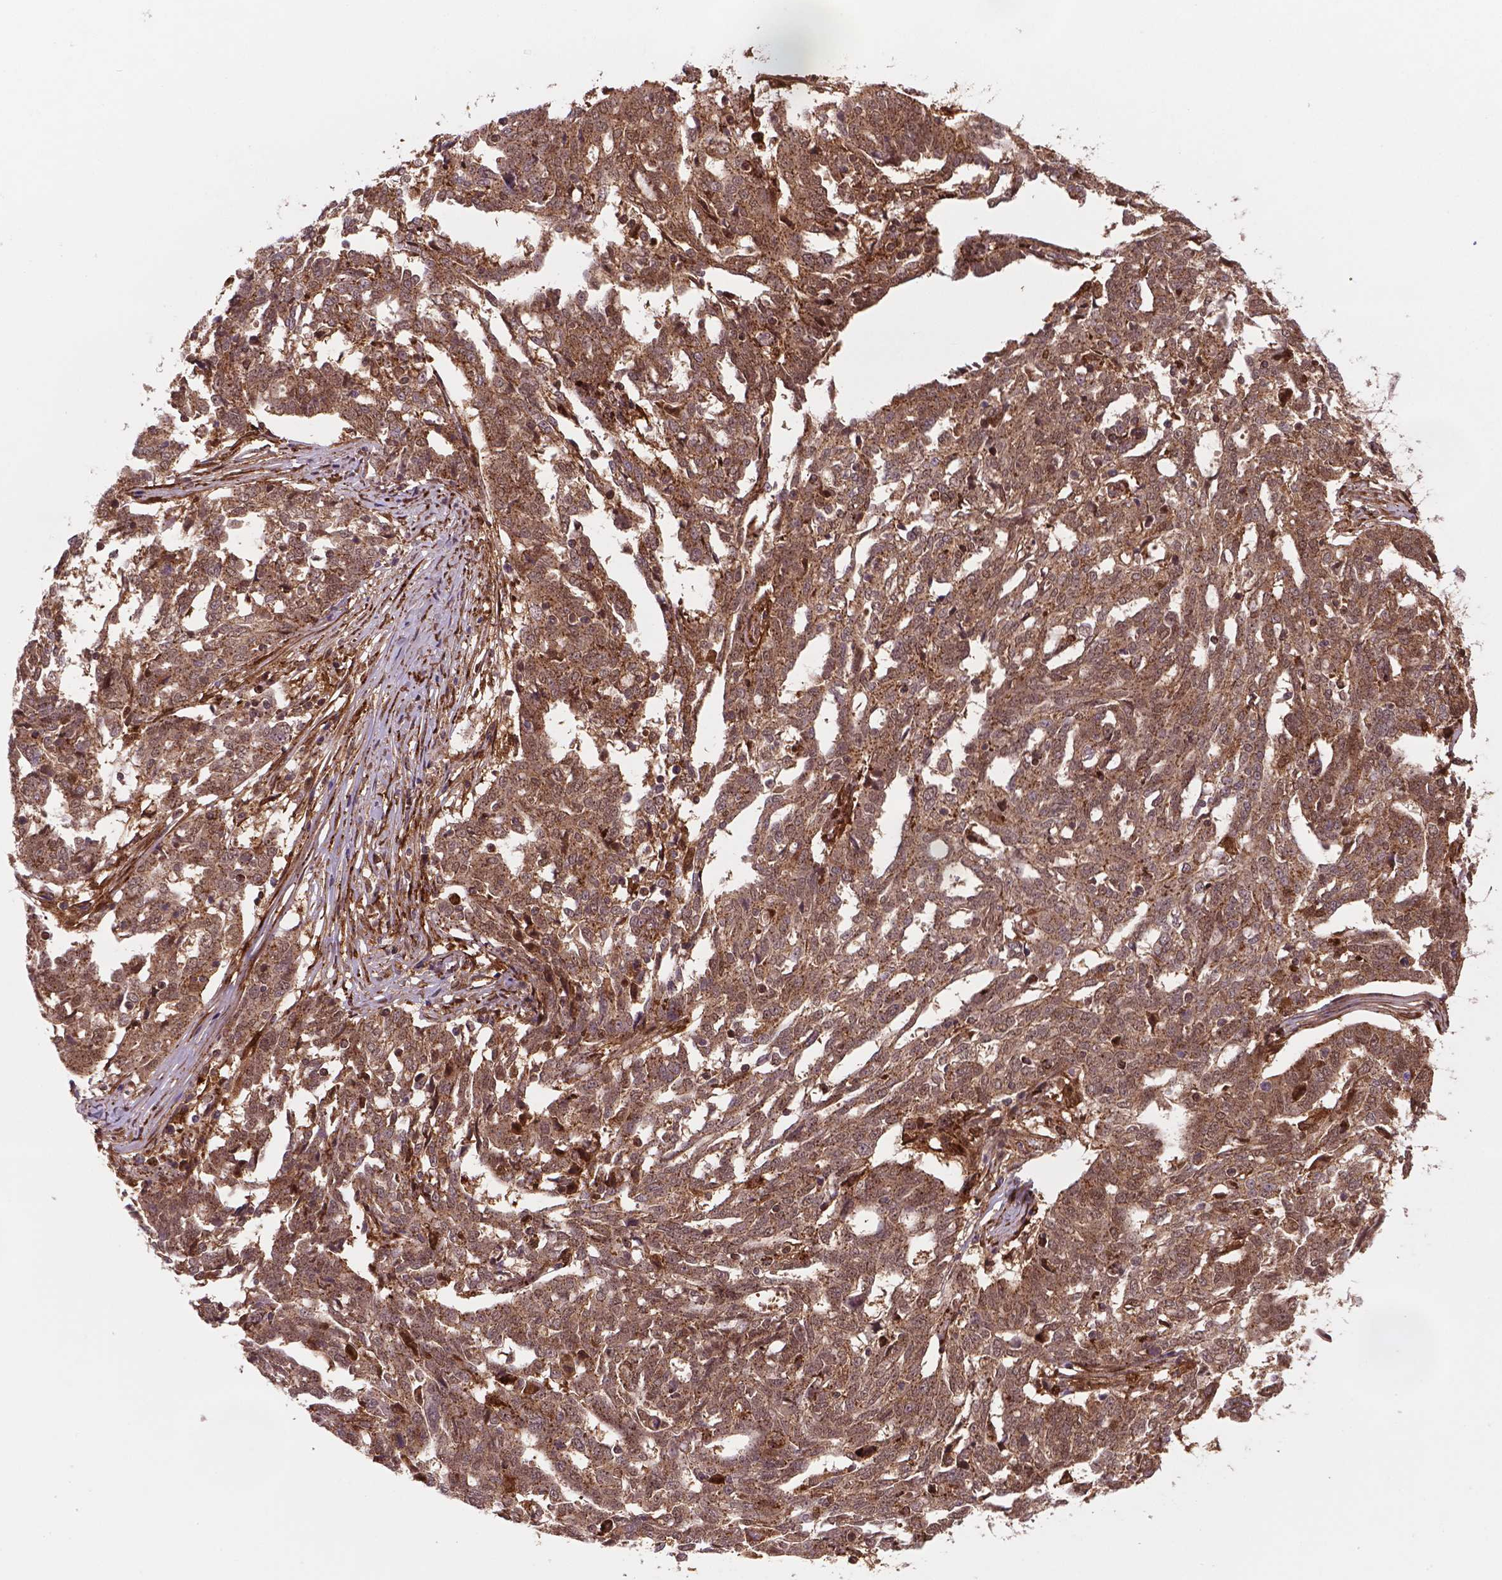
{"staining": {"intensity": "moderate", "quantity": ">75%", "location": "cytoplasmic/membranous,nuclear"}, "tissue": "ovarian cancer", "cell_type": "Tumor cells", "image_type": "cancer", "snomed": [{"axis": "morphology", "description": "Cystadenocarcinoma, serous, NOS"}, {"axis": "topography", "description": "Ovary"}], "caption": "Ovarian cancer (serous cystadenocarcinoma) stained with immunohistochemistry displays moderate cytoplasmic/membranous and nuclear expression in about >75% of tumor cells.", "gene": "PLIN3", "patient": {"sex": "female", "age": 67}}